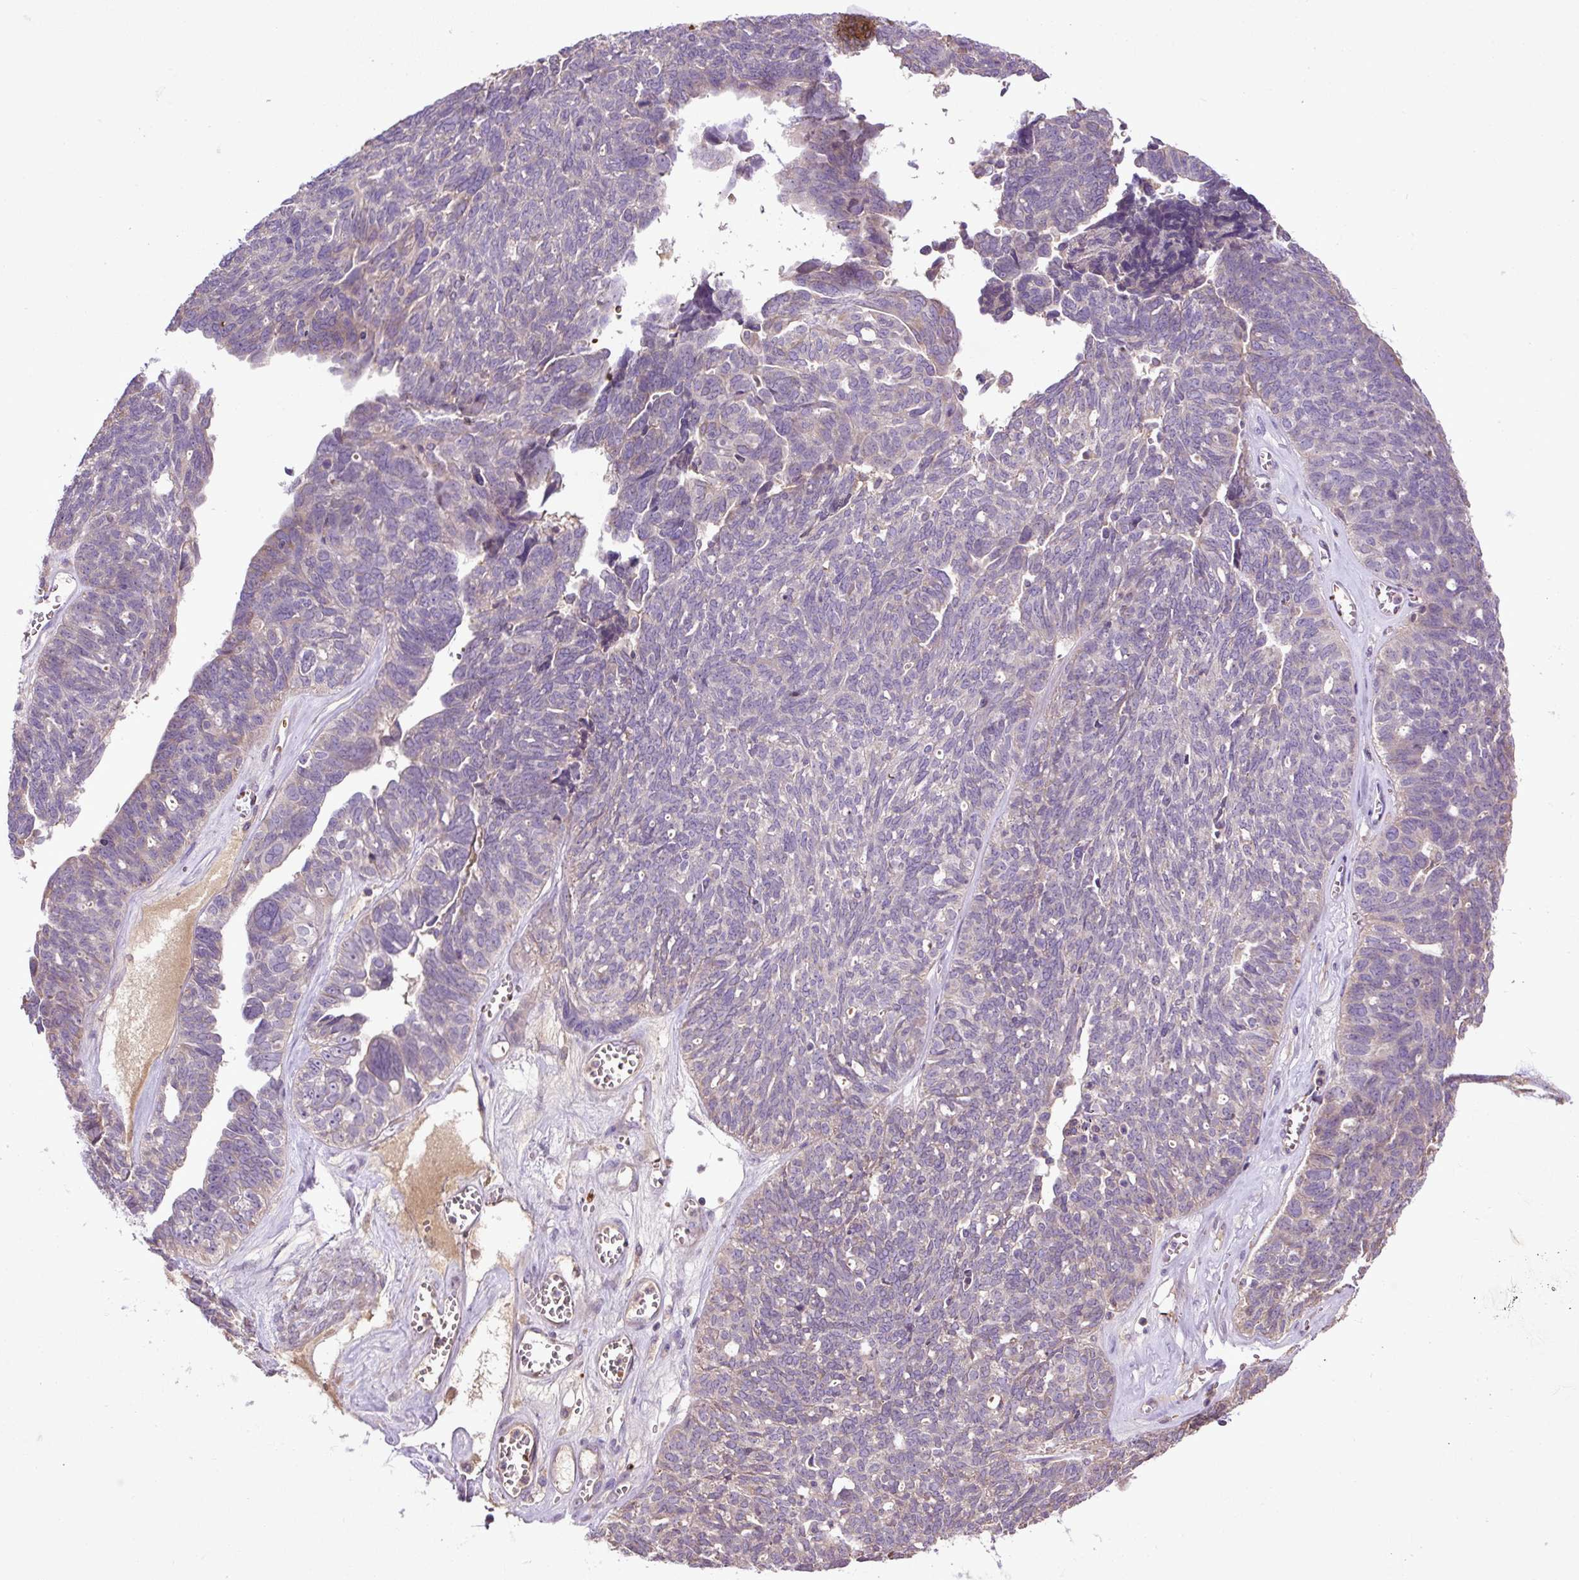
{"staining": {"intensity": "negative", "quantity": "none", "location": "none"}, "tissue": "ovarian cancer", "cell_type": "Tumor cells", "image_type": "cancer", "snomed": [{"axis": "morphology", "description": "Cystadenocarcinoma, serous, NOS"}, {"axis": "topography", "description": "Ovary"}], "caption": "There is no significant staining in tumor cells of serous cystadenocarcinoma (ovarian).", "gene": "CXCL13", "patient": {"sex": "female", "age": 79}}